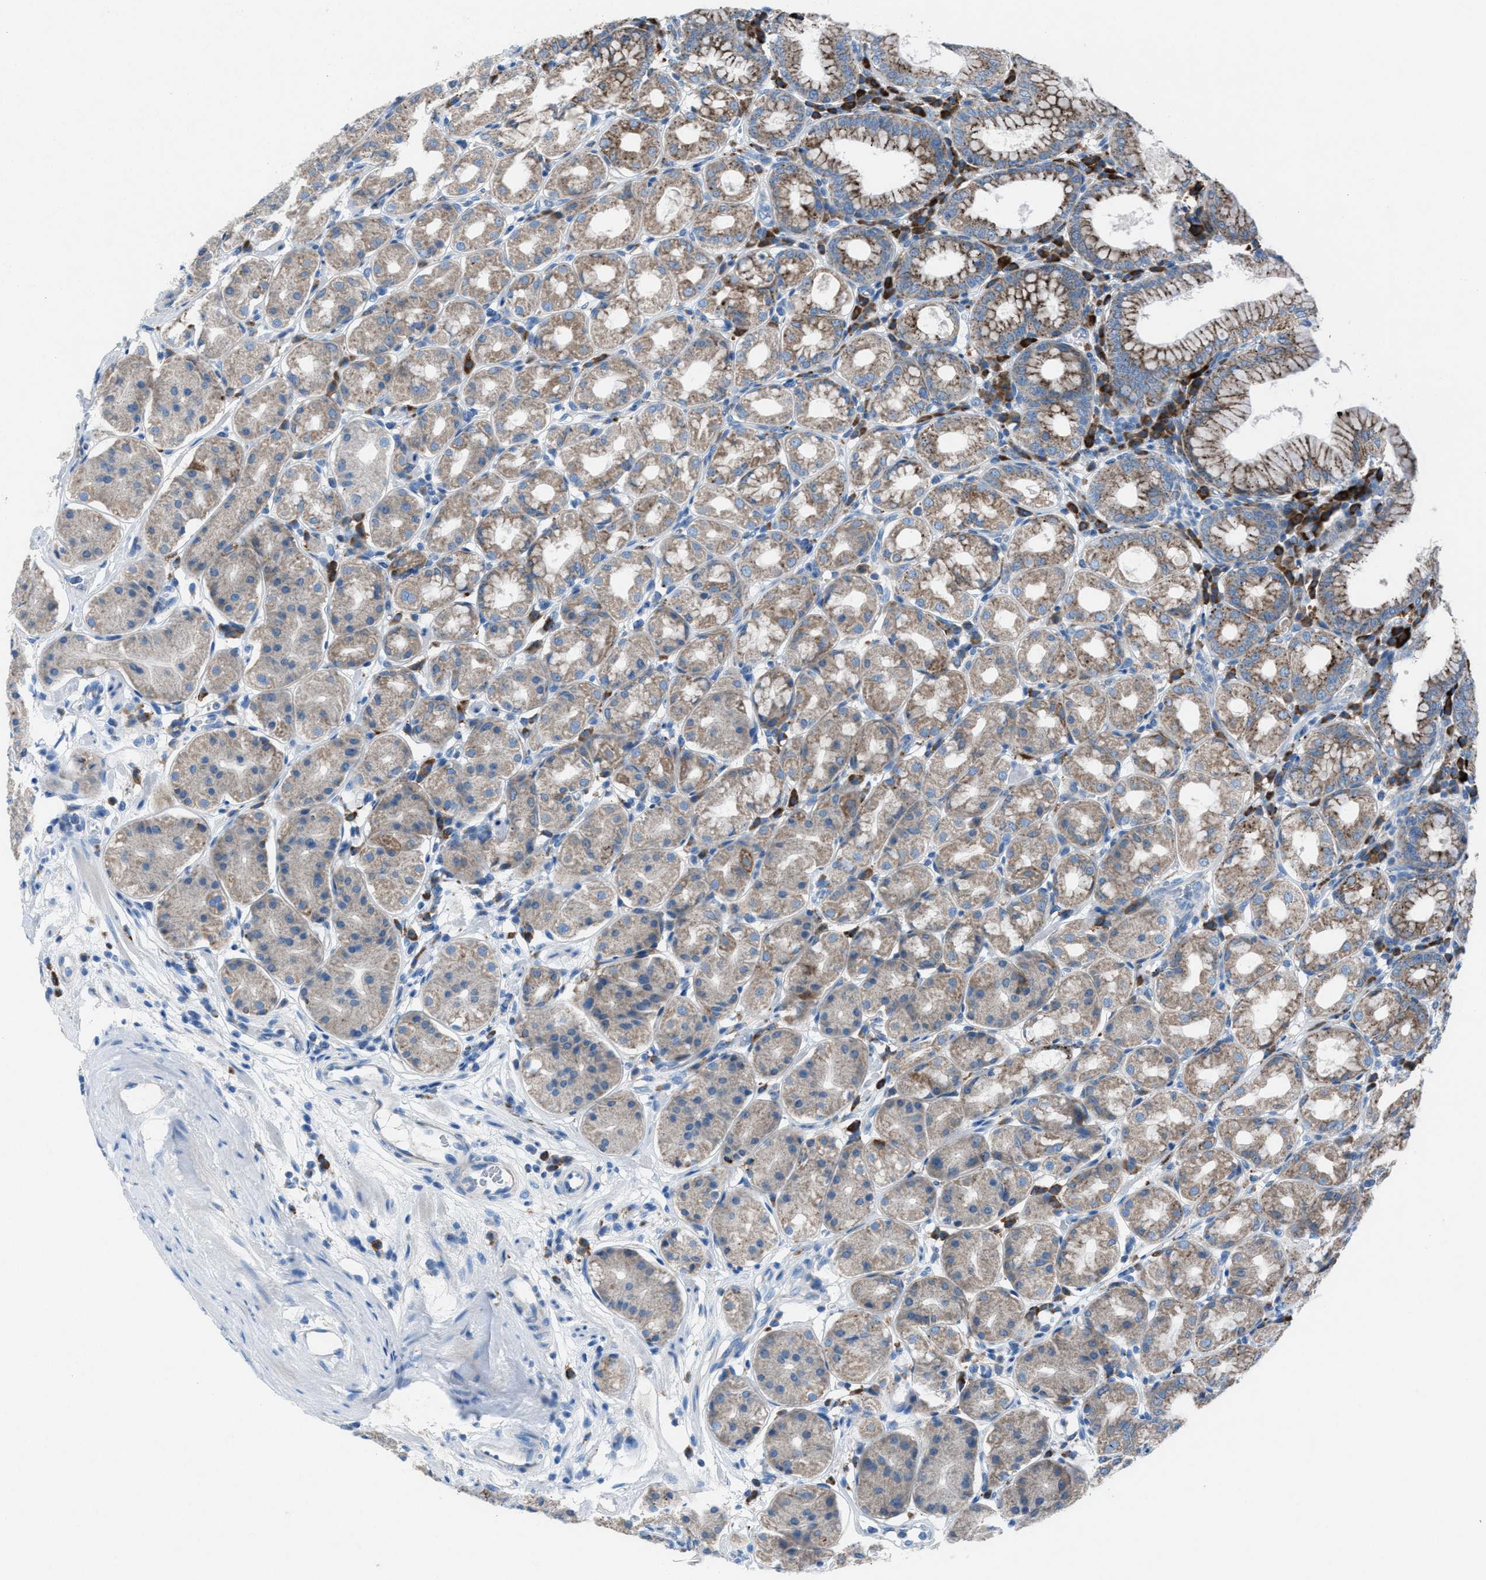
{"staining": {"intensity": "moderate", "quantity": "25%-75%", "location": "cytoplasmic/membranous"}, "tissue": "stomach", "cell_type": "Glandular cells", "image_type": "normal", "snomed": [{"axis": "morphology", "description": "Normal tissue, NOS"}, {"axis": "topography", "description": "Stomach"}, {"axis": "topography", "description": "Stomach, lower"}], "caption": "Moderate cytoplasmic/membranous protein expression is present in approximately 25%-75% of glandular cells in stomach.", "gene": "CD1B", "patient": {"sex": "female", "age": 56}}